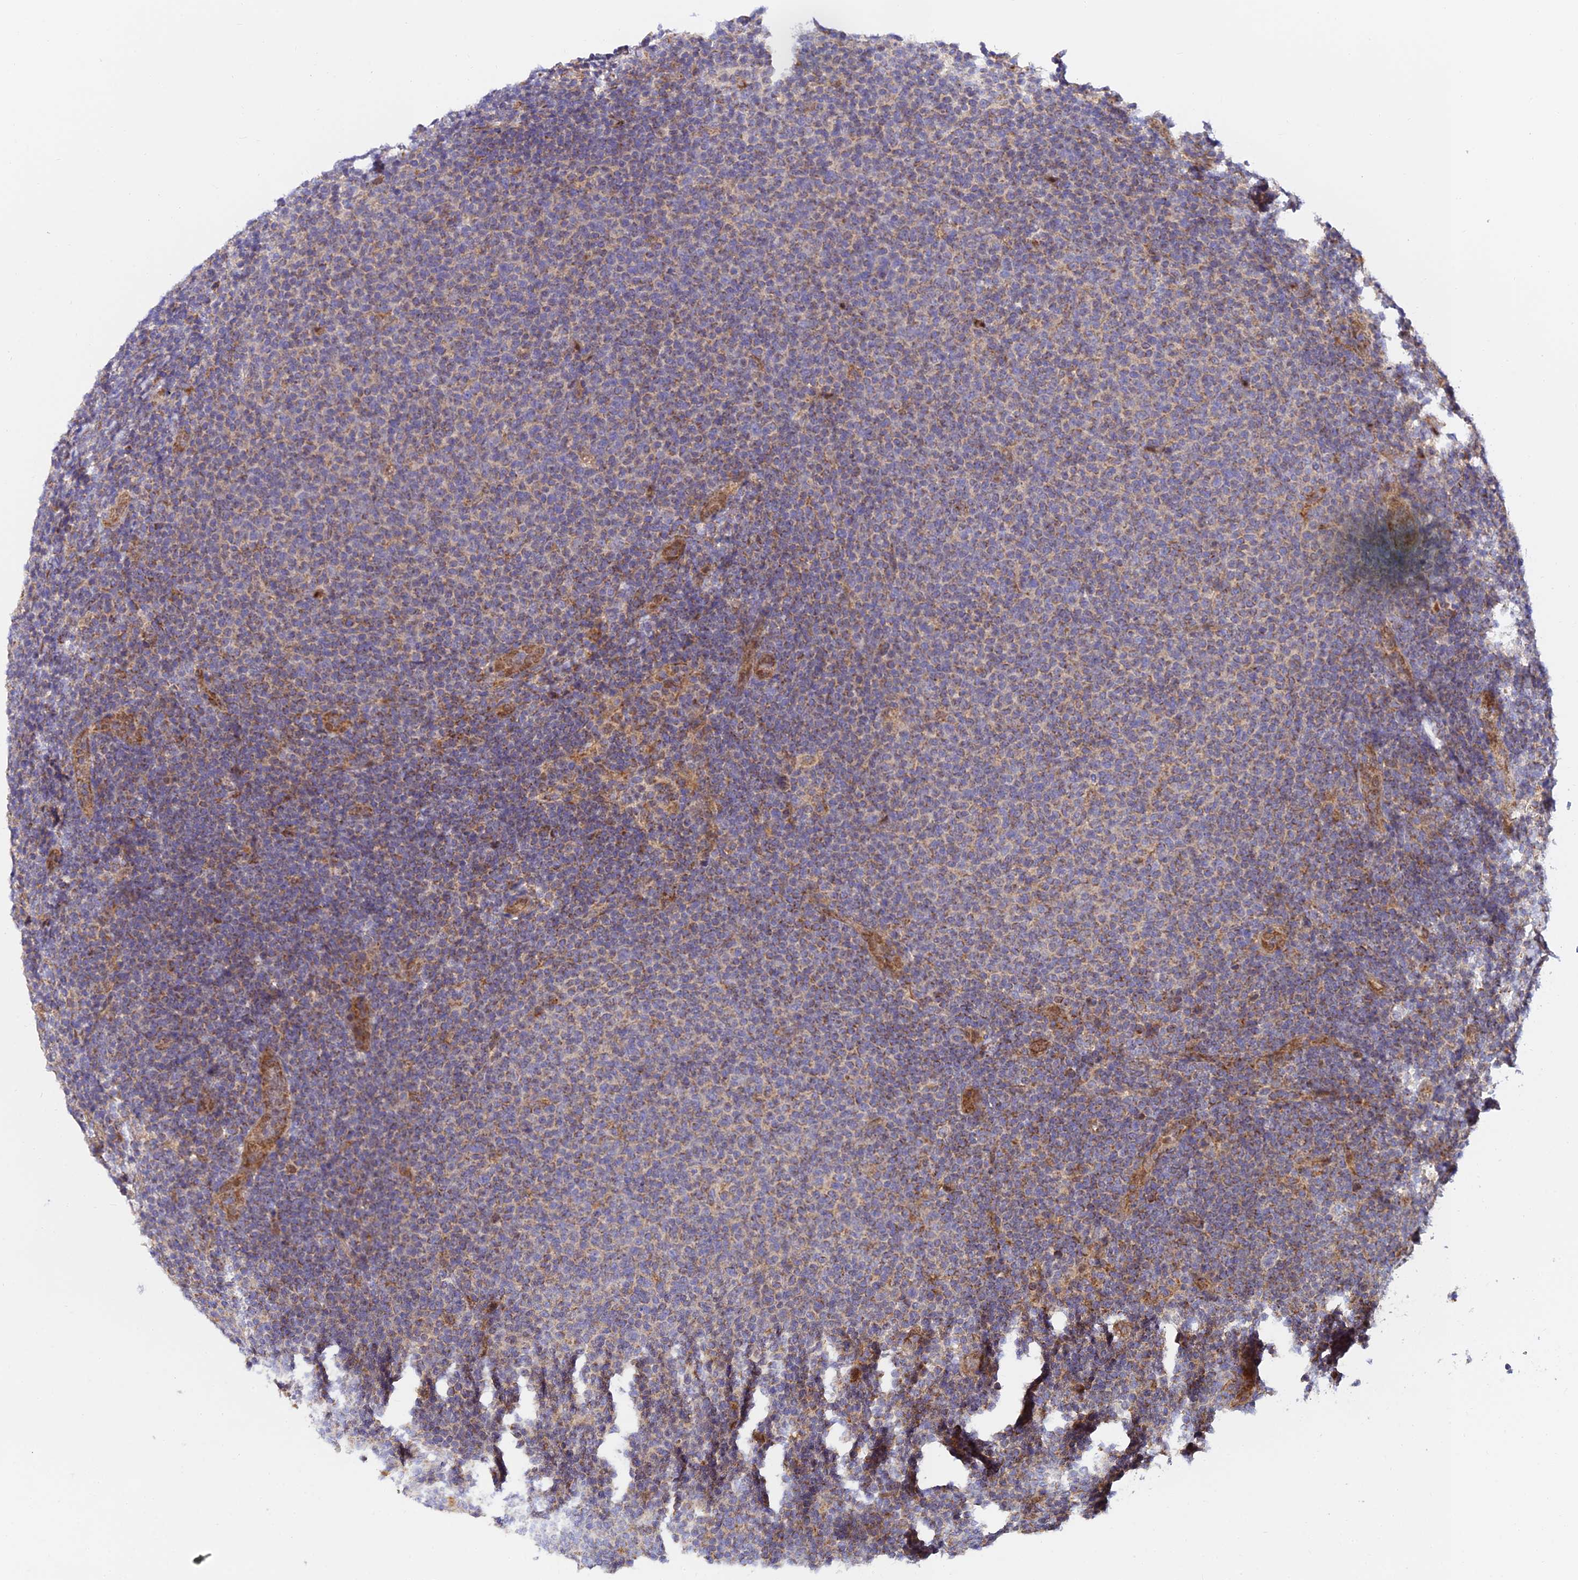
{"staining": {"intensity": "weak", "quantity": "25%-75%", "location": "cytoplasmic/membranous"}, "tissue": "lymphoma", "cell_type": "Tumor cells", "image_type": "cancer", "snomed": [{"axis": "morphology", "description": "Malignant lymphoma, non-Hodgkin's type, Low grade"}, {"axis": "topography", "description": "Lymph node"}], "caption": "Protein analysis of lymphoma tissue displays weak cytoplasmic/membranous positivity in approximately 25%-75% of tumor cells.", "gene": "PODNL1", "patient": {"sex": "male", "age": 66}}